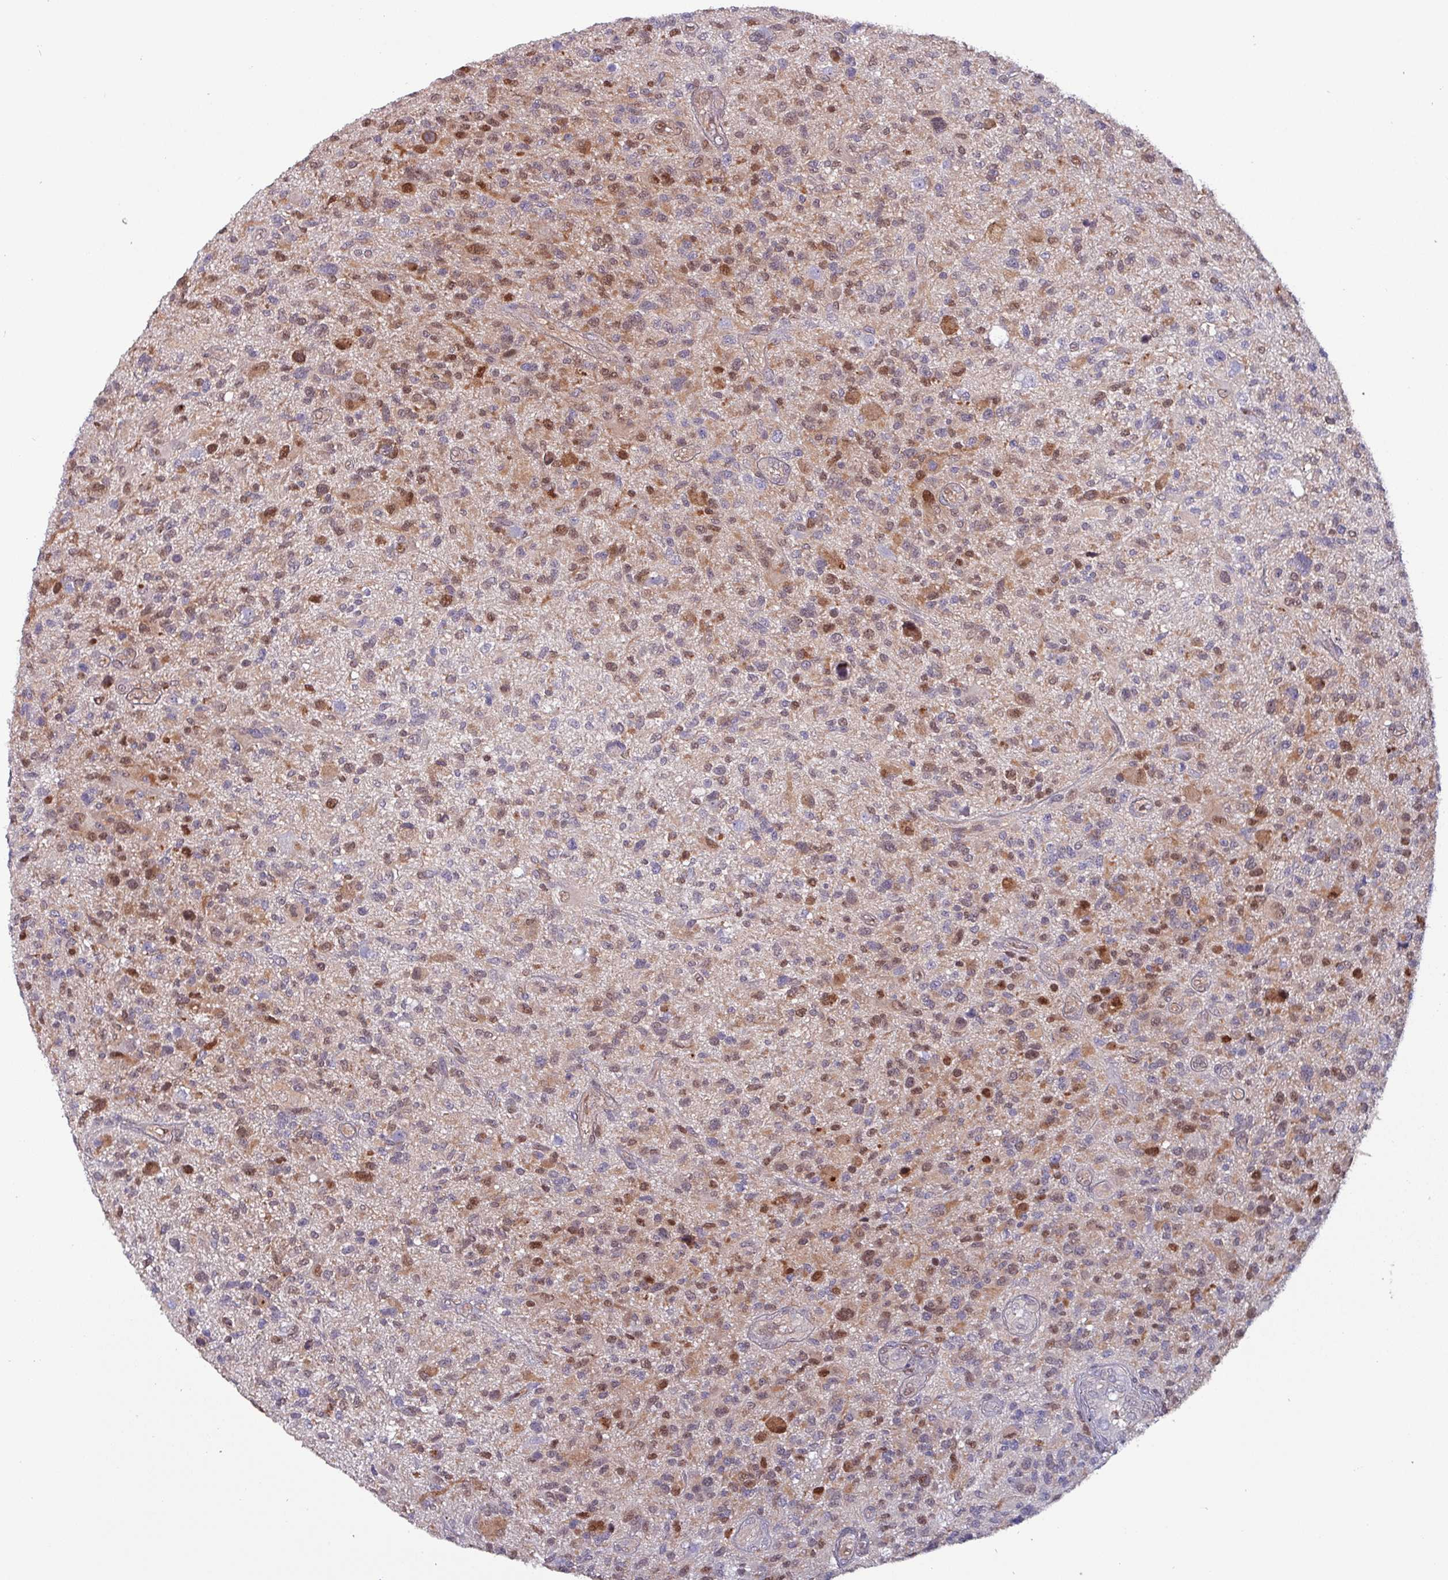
{"staining": {"intensity": "moderate", "quantity": "25%-75%", "location": "cytoplasmic/membranous,nuclear"}, "tissue": "glioma", "cell_type": "Tumor cells", "image_type": "cancer", "snomed": [{"axis": "morphology", "description": "Glioma, malignant, High grade"}, {"axis": "topography", "description": "Brain"}], "caption": "Protein staining by IHC exhibits moderate cytoplasmic/membranous and nuclear staining in approximately 25%-75% of tumor cells in glioma.", "gene": "PSMB8", "patient": {"sex": "male", "age": 47}}